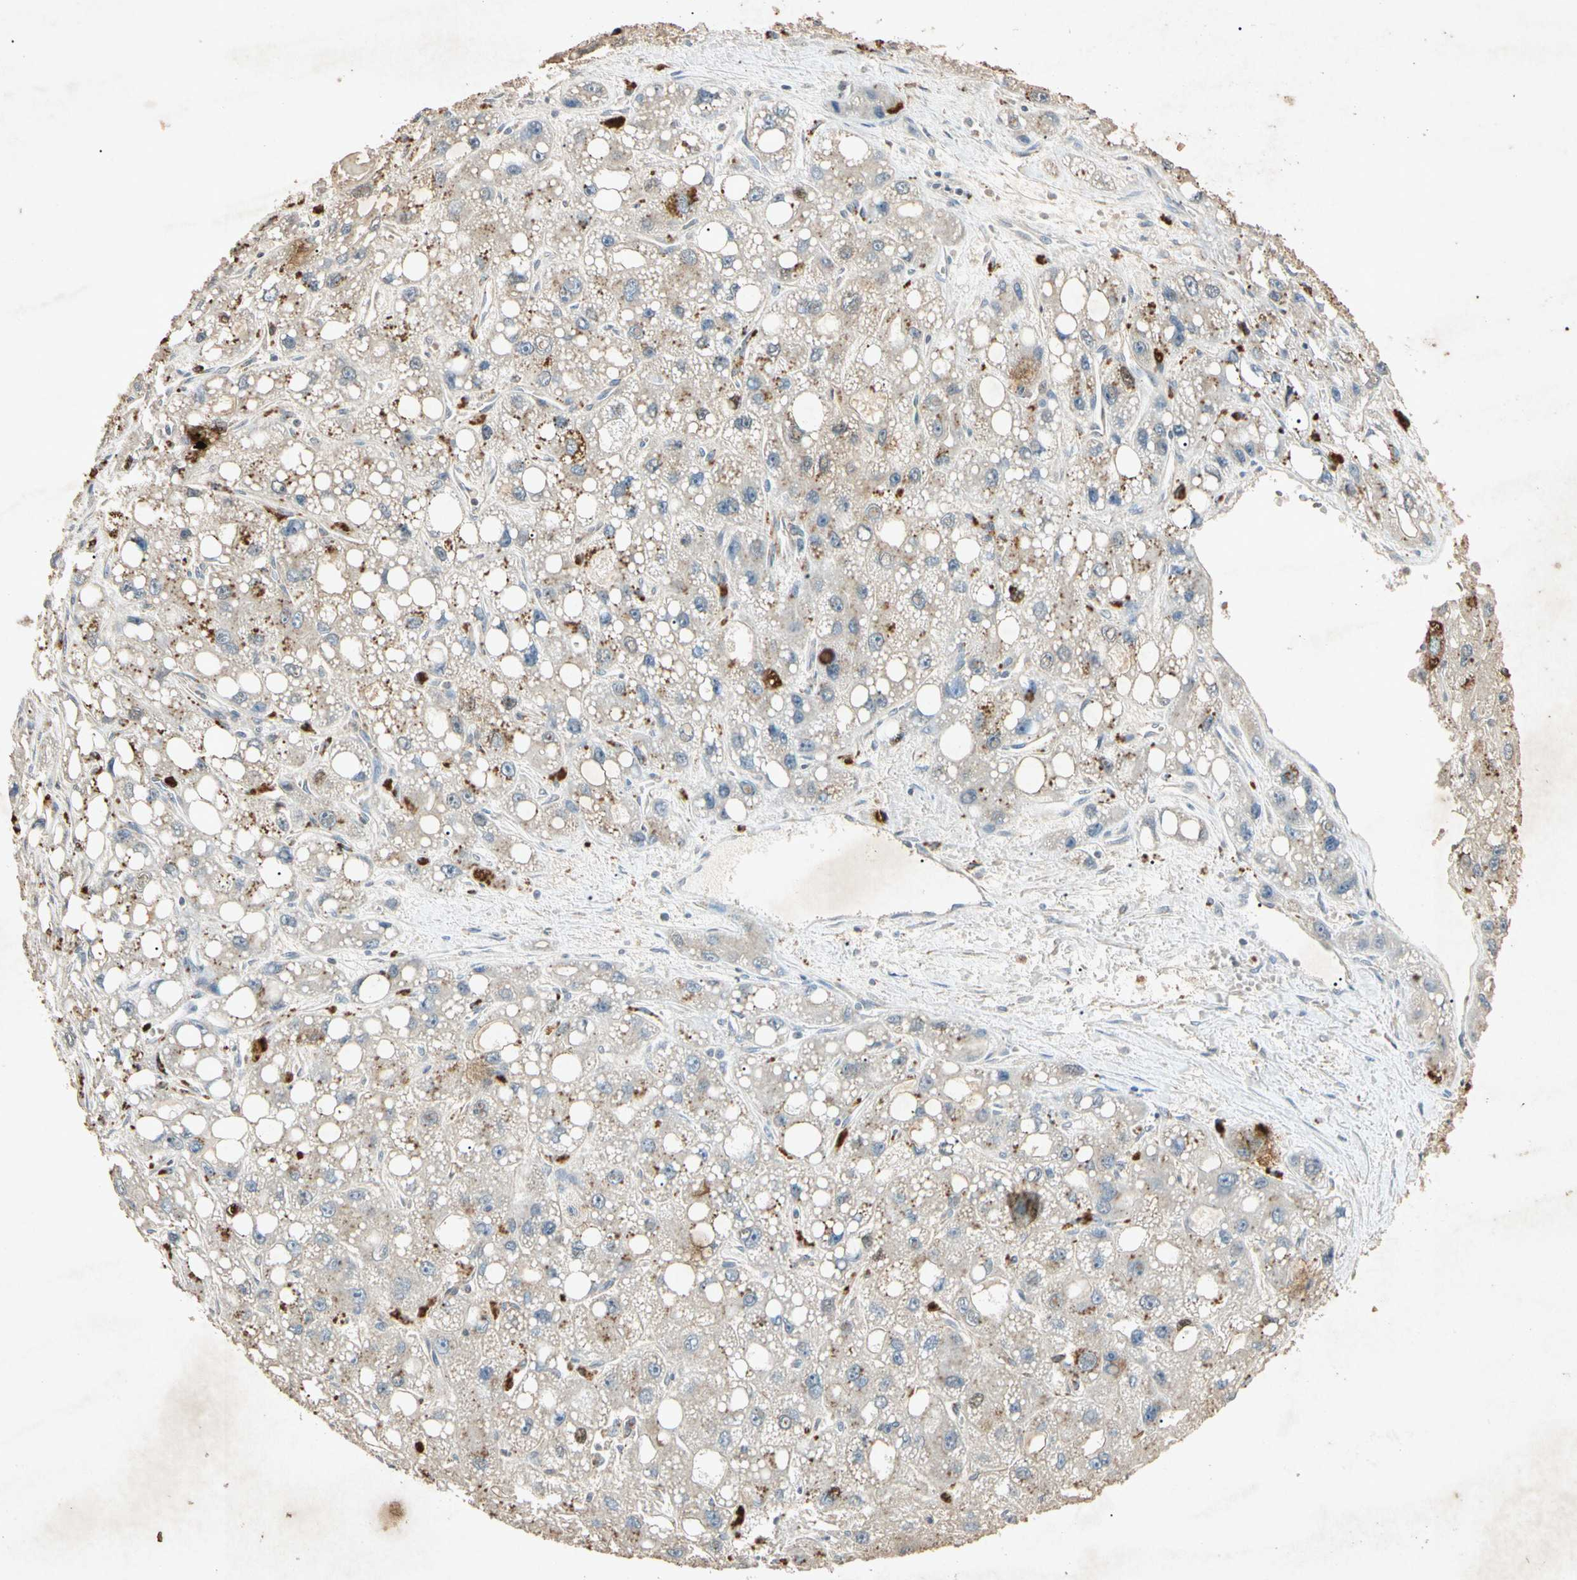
{"staining": {"intensity": "weak", "quantity": ">75%", "location": "cytoplasmic/membranous"}, "tissue": "liver cancer", "cell_type": "Tumor cells", "image_type": "cancer", "snomed": [{"axis": "morphology", "description": "Carcinoma, Hepatocellular, NOS"}, {"axis": "topography", "description": "Liver"}], "caption": "Immunohistochemistry image of liver hepatocellular carcinoma stained for a protein (brown), which exhibits low levels of weak cytoplasmic/membranous expression in approximately >75% of tumor cells.", "gene": "MSRB1", "patient": {"sex": "male", "age": 55}}